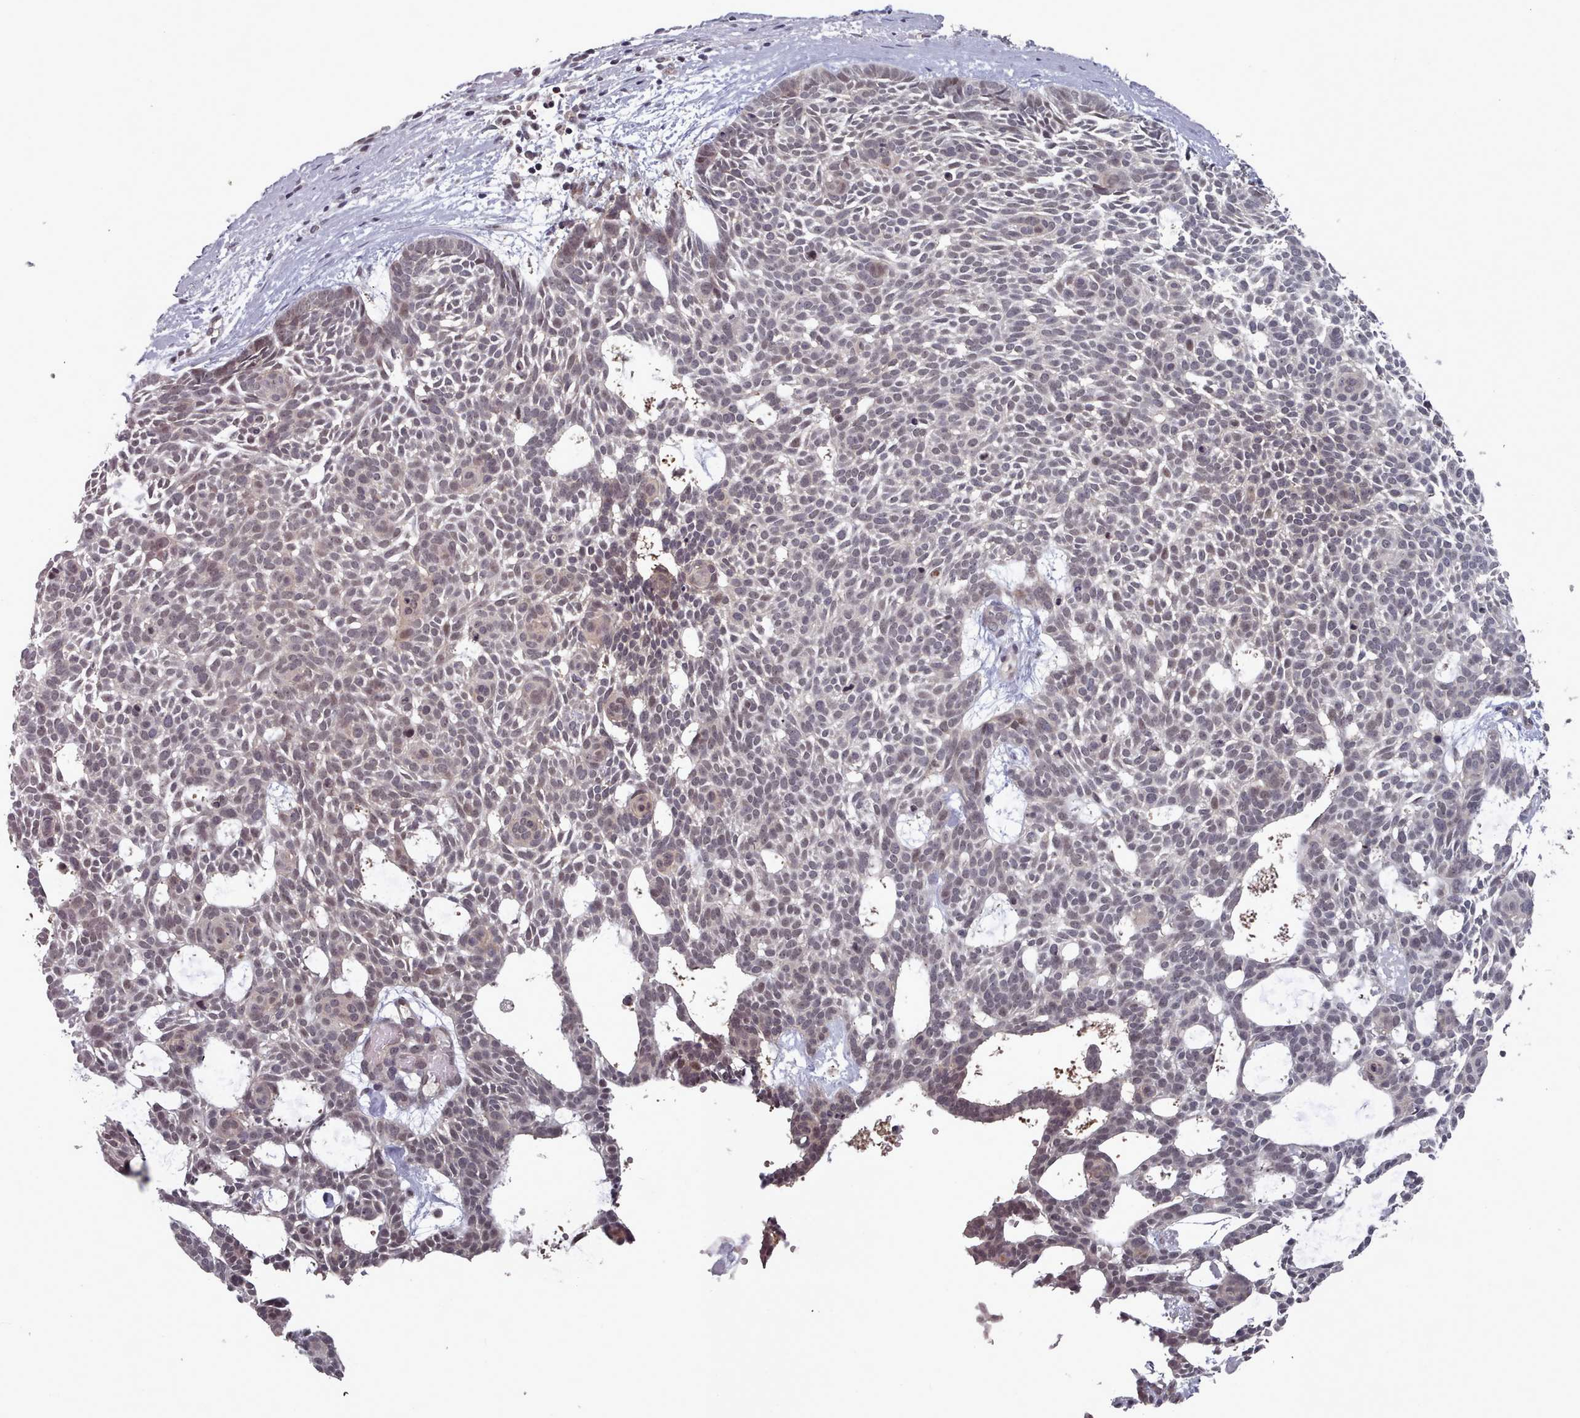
{"staining": {"intensity": "weak", "quantity": "<25%", "location": "nuclear"}, "tissue": "skin cancer", "cell_type": "Tumor cells", "image_type": "cancer", "snomed": [{"axis": "morphology", "description": "Basal cell carcinoma"}, {"axis": "topography", "description": "Skin"}], "caption": "A photomicrograph of skin basal cell carcinoma stained for a protein displays no brown staining in tumor cells.", "gene": "HYAL3", "patient": {"sex": "male", "age": 61}}